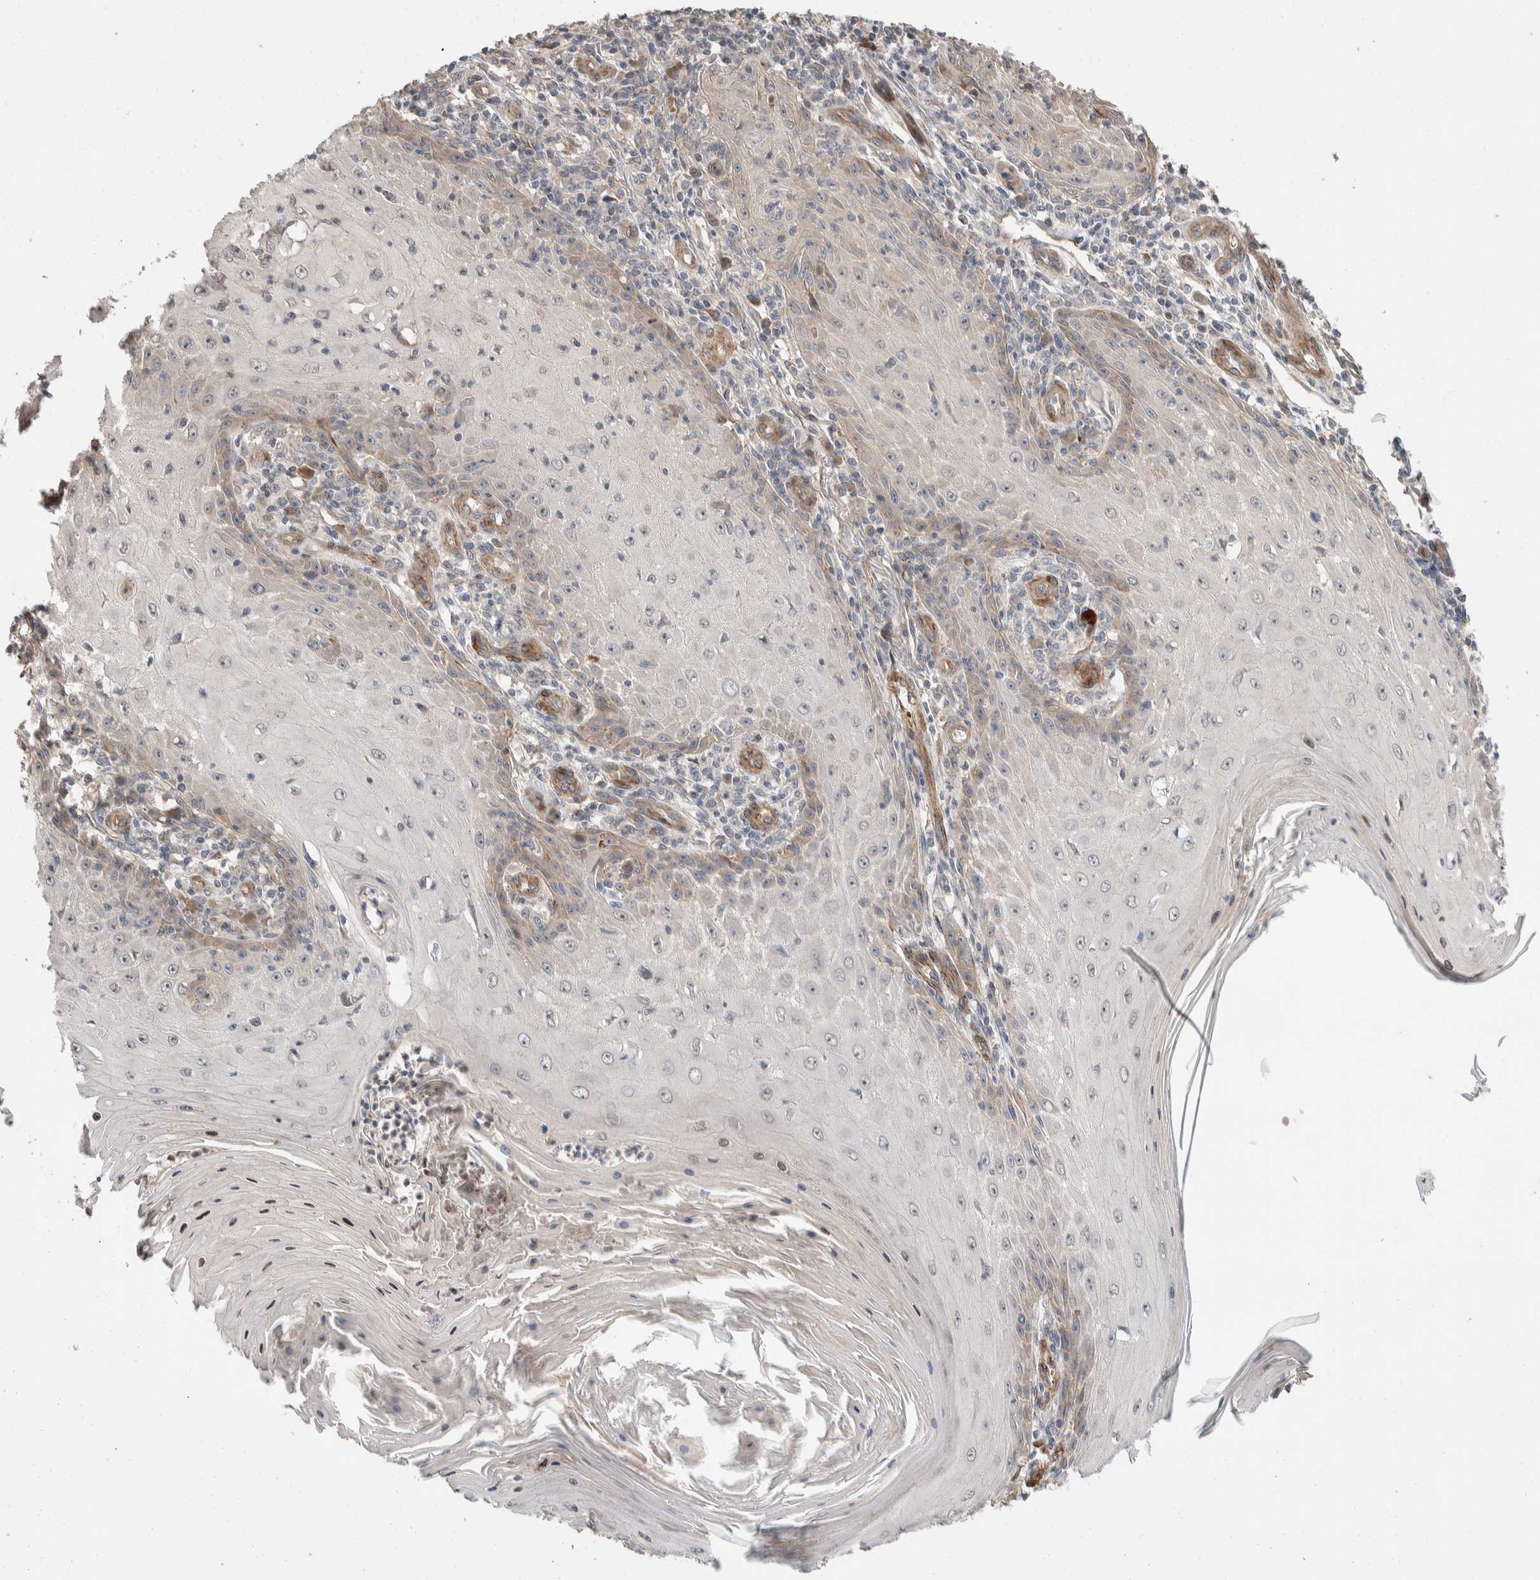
{"staining": {"intensity": "weak", "quantity": "25%-75%", "location": "cytoplasmic/membranous"}, "tissue": "skin cancer", "cell_type": "Tumor cells", "image_type": "cancer", "snomed": [{"axis": "morphology", "description": "Squamous cell carcinoma, NOS"}, {"axis": "topography", "description": "Skin"}], "caption": "IHC micrograph of neoplastic tissue: skin cancer stained using immunohistochemistry (IHC) reveals low levels of weak protein expression localized specifically in the cytoplasmic/membranous of tumor cells, appearing as a cytoplasmic/membranous brown color.", "gene": "ERC1", "patient": {"sex": "female", "age": 73}}